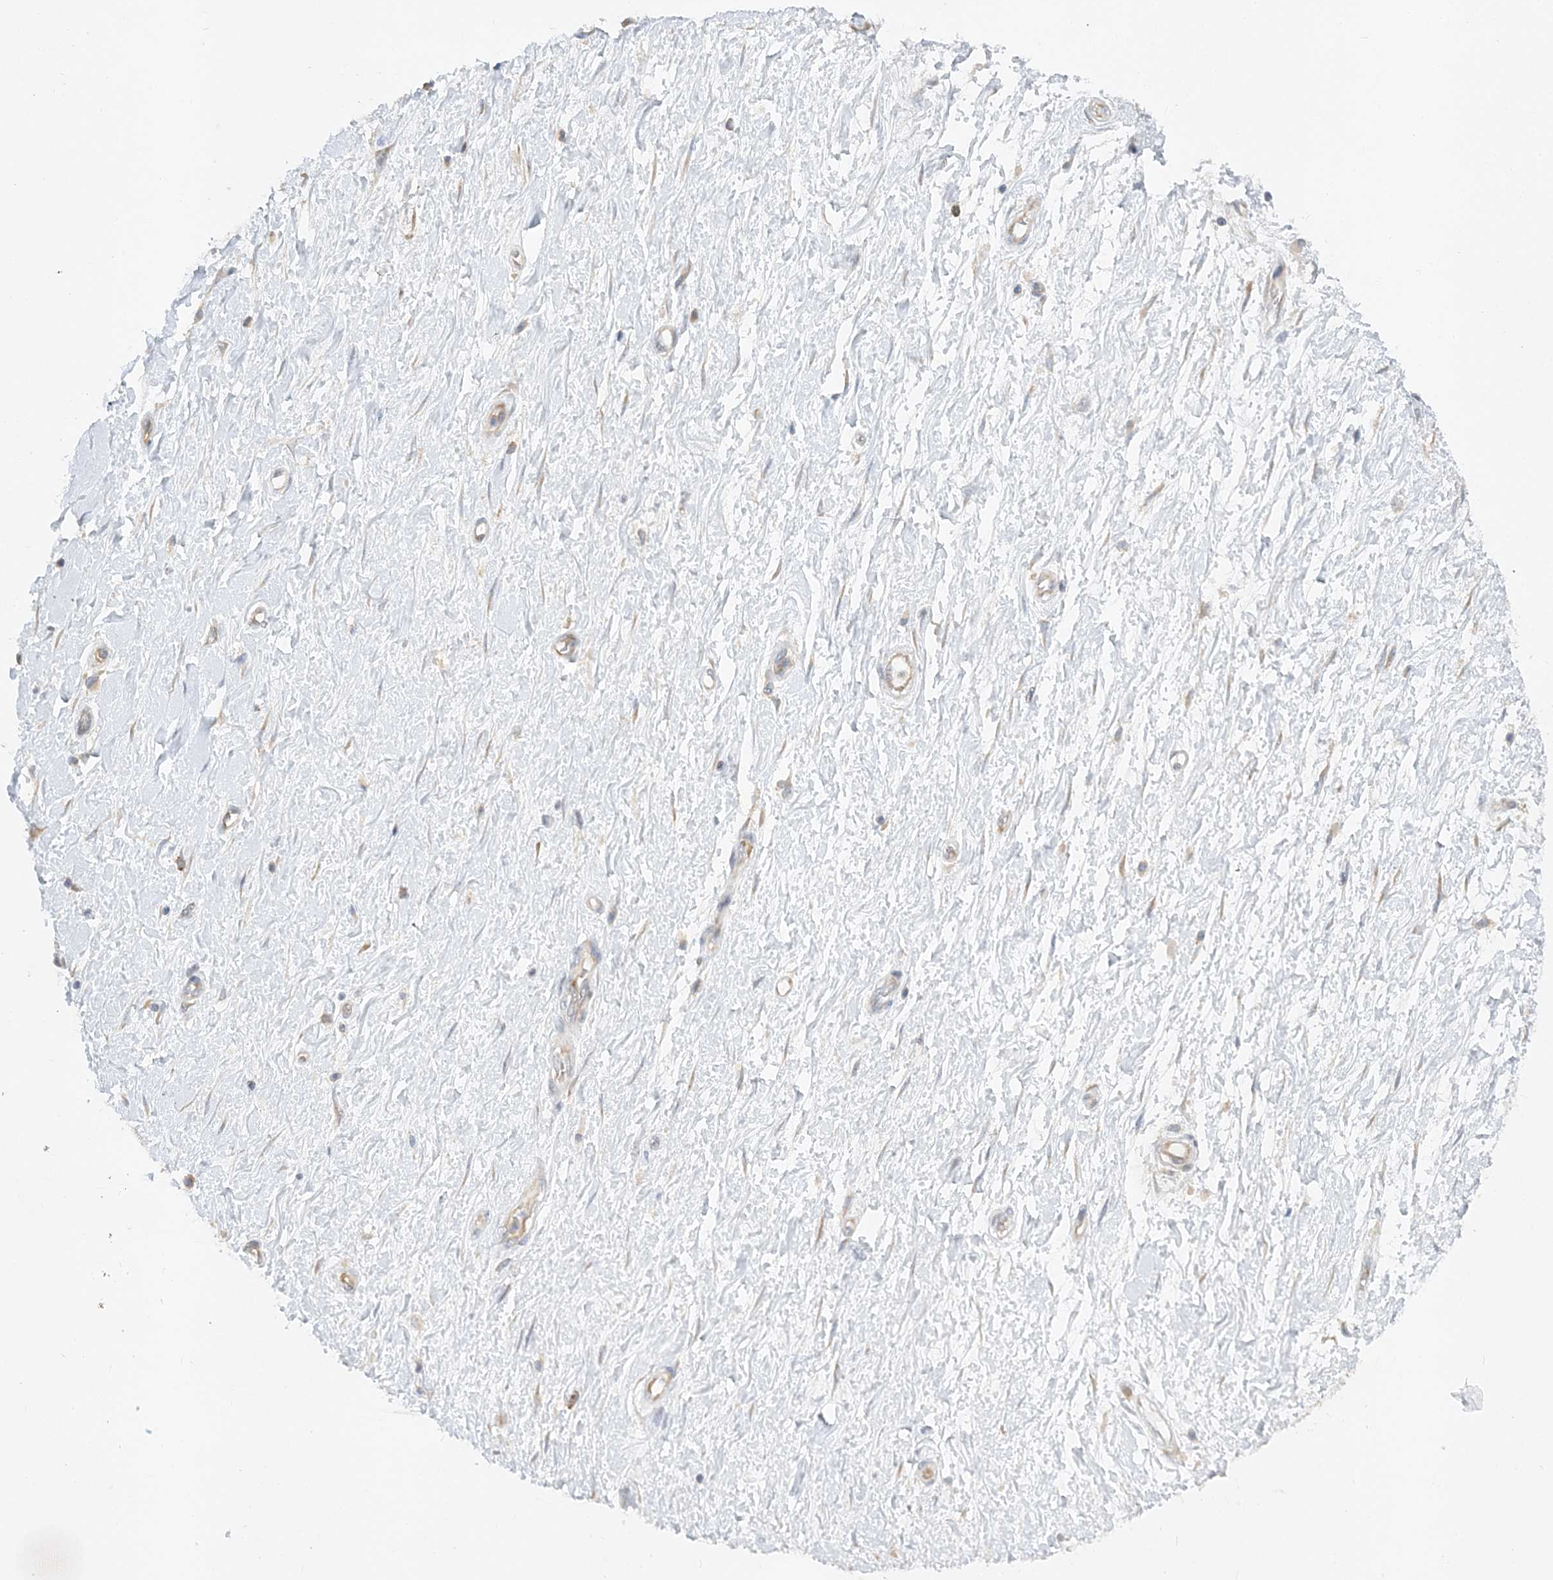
{"staining": {"intensity": "negative", "quantity": "none", "location": "none"}, "tissue": "adipose tissue", "cell_type": "Adipocytes", "image_type": "normal", "snomed": [{"axis": "morphology", "description": "Normal tissue, NOS"}, {"axis": "morphology", "description": "Adenocarcinoma, NOS"}, {"axis": "topography", "description": "Pancreas"}, {"axis": "topography", "description": "Peripheral nerve tissue"}], "caption": "DAB immunohistochemical staining of unremarkable adipose tissue exhibits no significant staining in adipocytes.", "gene": "LARP4B", "patient": {"sex": "male", "age": 59}}